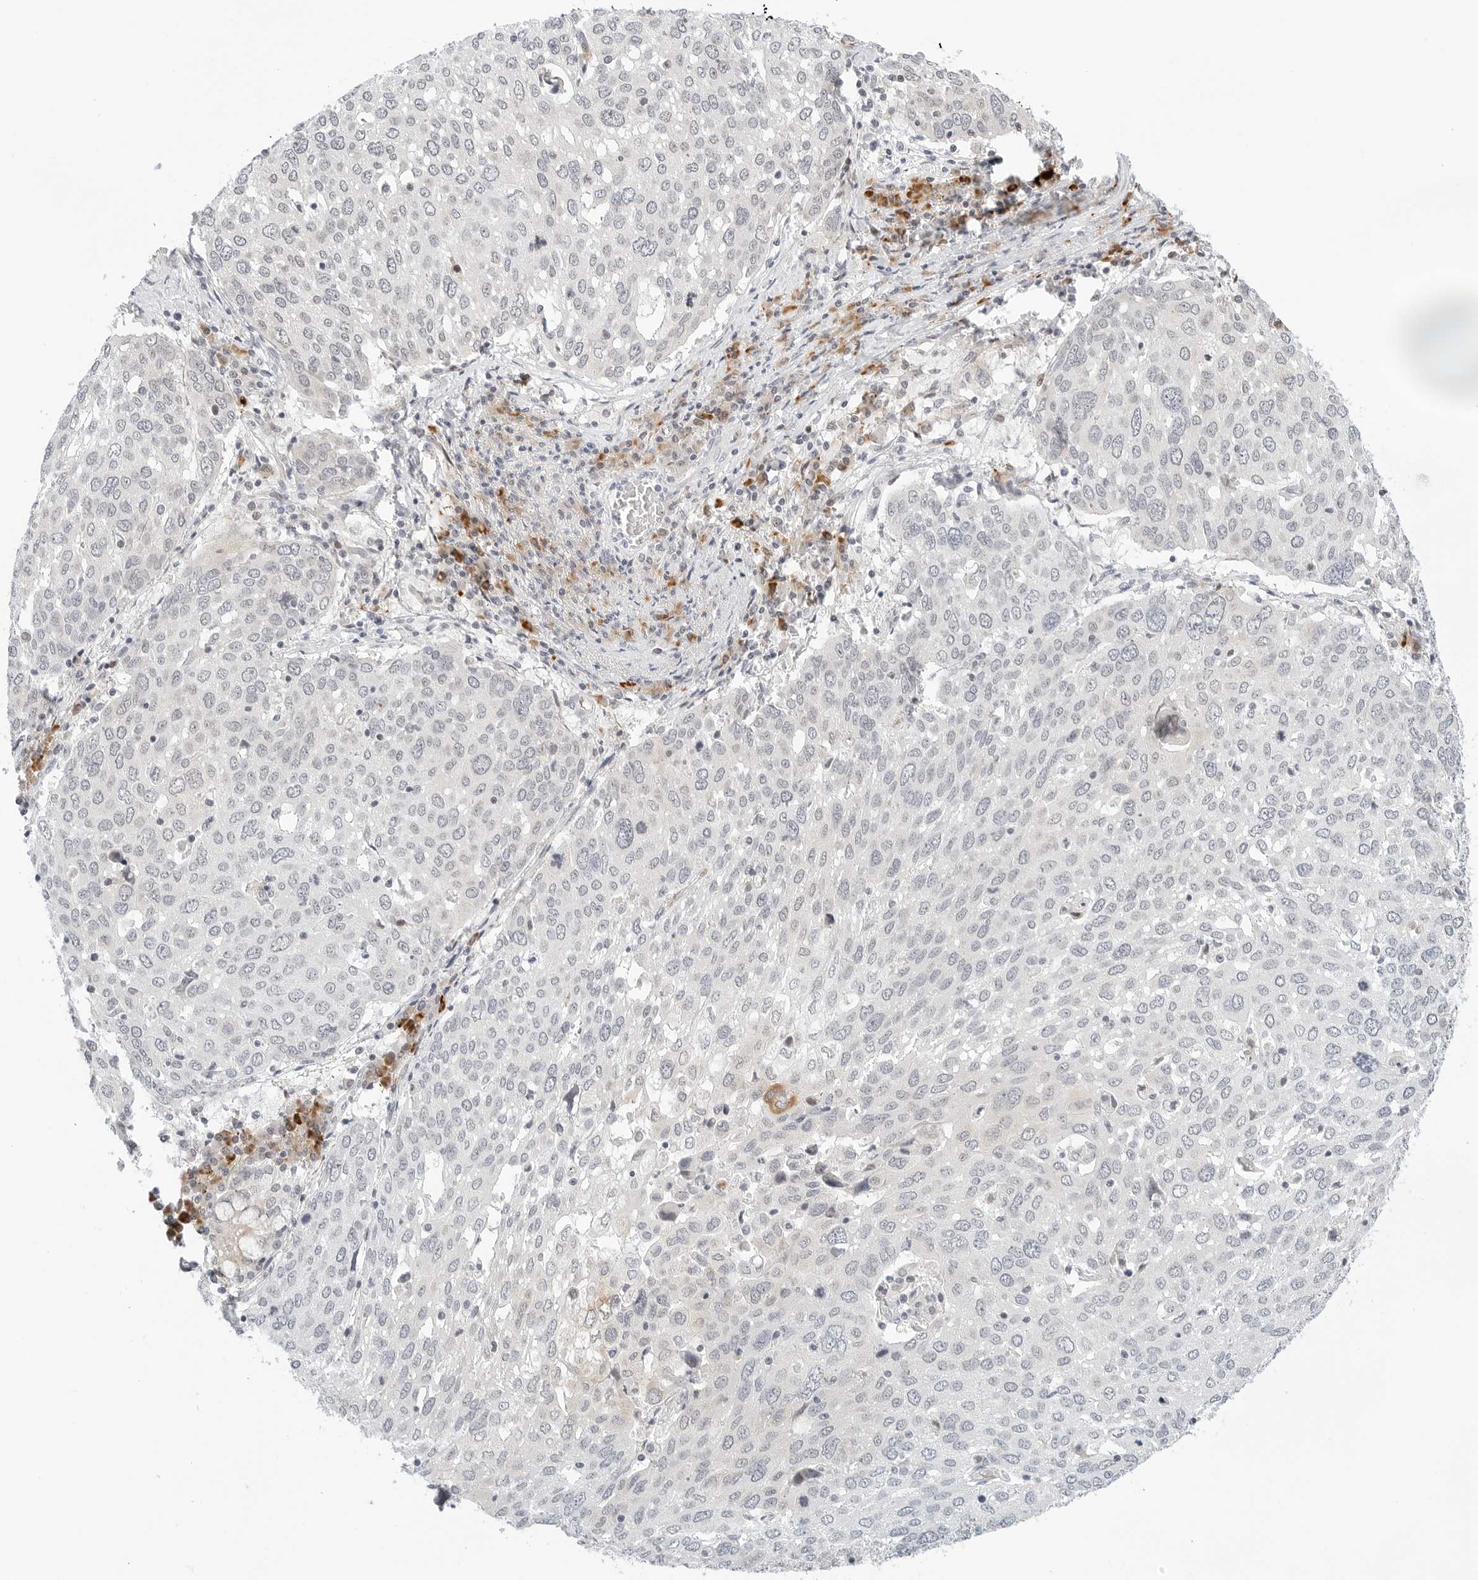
{"staining": {"intensity": "negative", "quantity": "none", "location": "none"}, "tissue": "lung cancer", "cell_type": "Tumor cells", "image_type": "cancer", "snomed": [{"axis": "morphology", "description": "Squamous cell carcinoma, NOS"}, {"axis": "topography", "description": "Lung"}], "caption": "Lung cancer (squamous cell carcinoma) was stained to show a protein in brown. There is no significant expression in tumor cells.", "gene": "PARP10", "patient": {"sex": "male", "age": 65}}